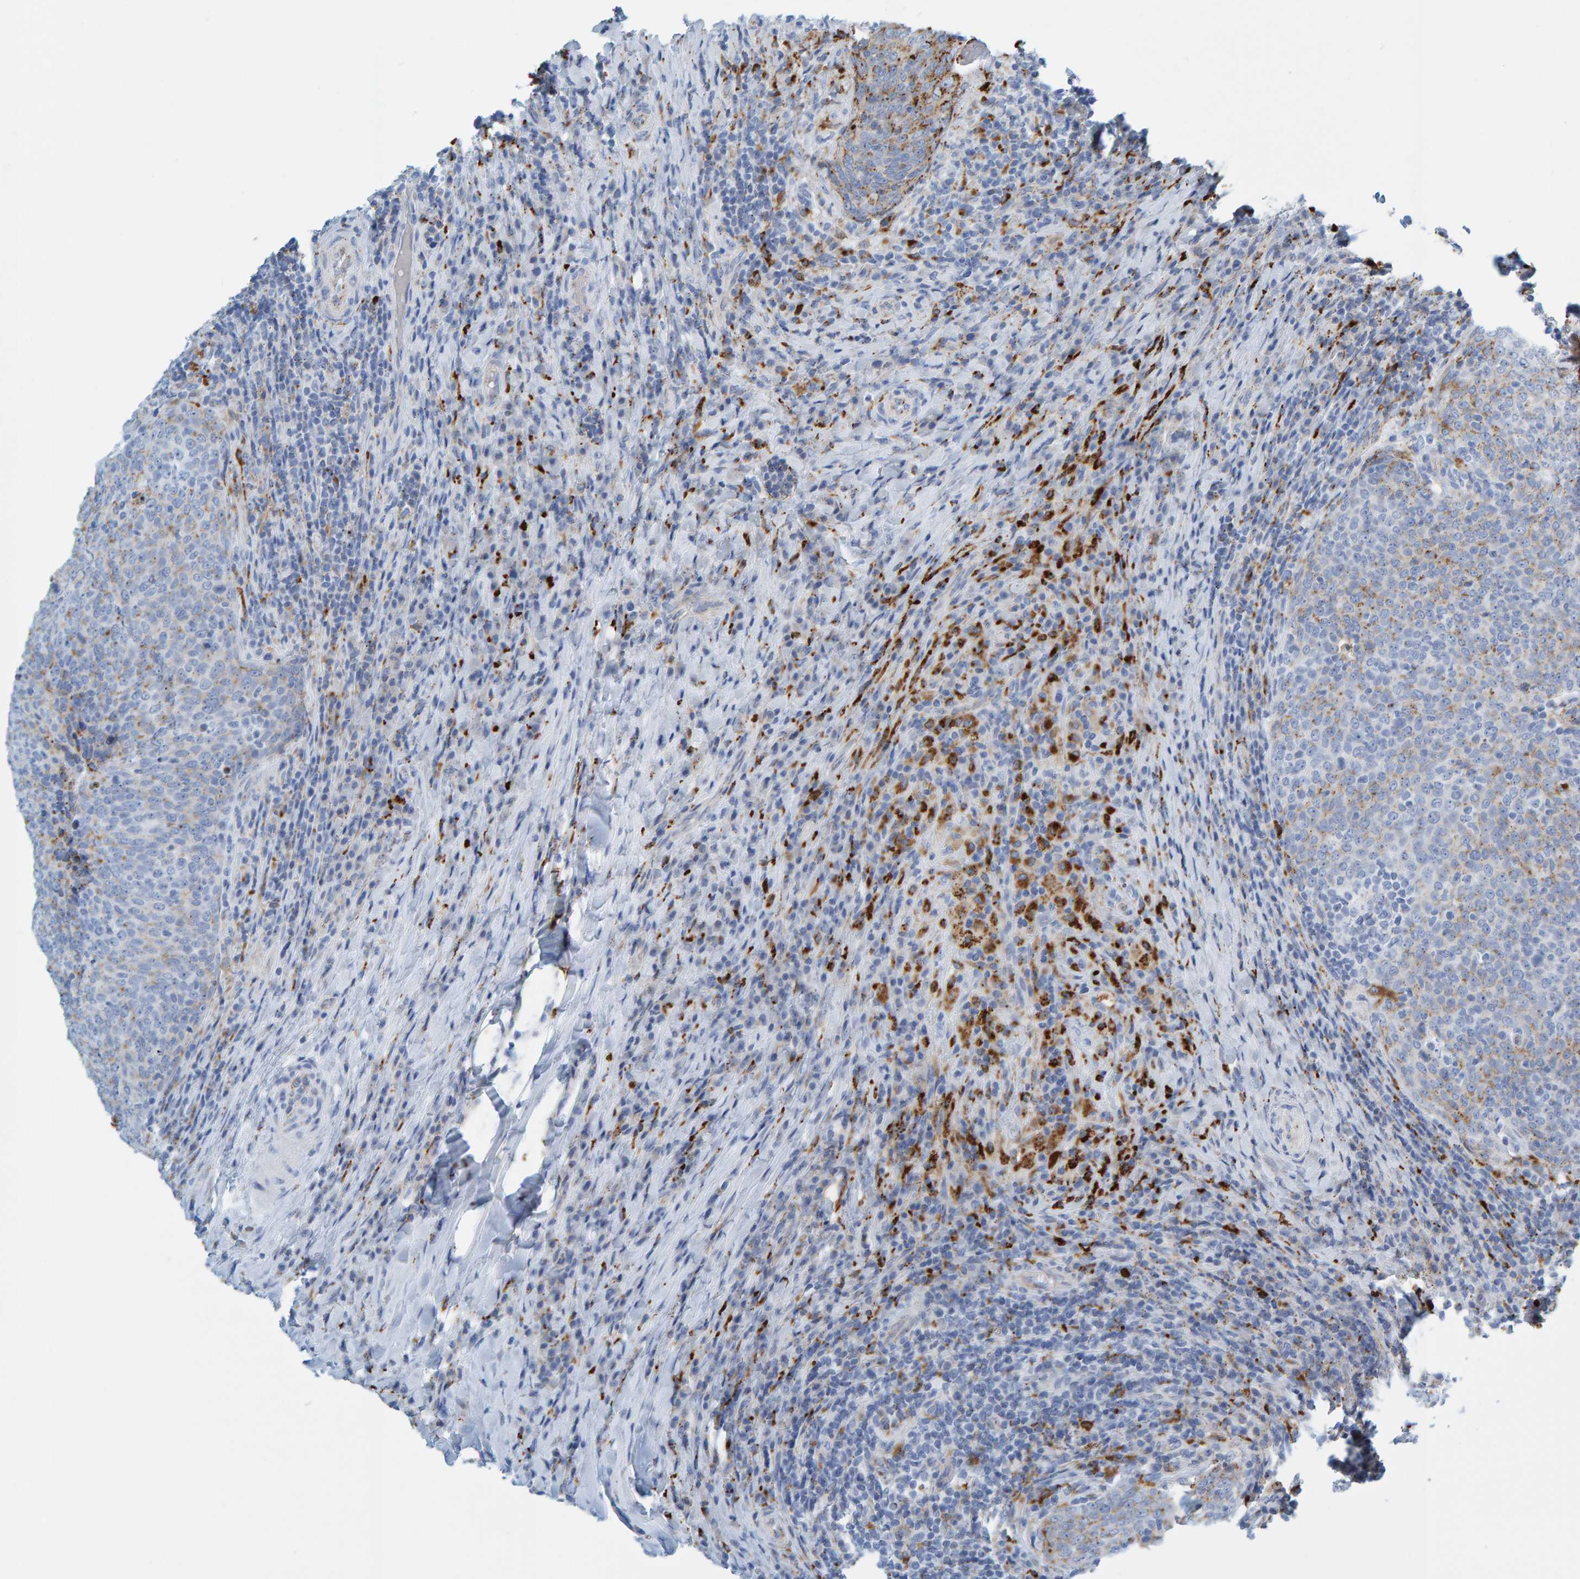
{"staining": {"intensity": "moderate", "quantity": "<25%", "location": "cytoplasmic/membranous"}, "tissue": "head and neck cancer", "cell_type": "Tumor cells", "image_type": "cancer", "snomed": [{"axis": "morphology", "description": "Squamous cell carcinoma, NOS"}, {"axis": "morphology", "description": "Squamous cell carcinoma, metastatic, NOS"}, {"axis": "topography", "description": "Lymph node"}, {"axis": "topography", "description": "Head-Neck"}], "caption": "Squamous cell carcinoma (head and neck) stained for a protein reveals moderate cytoplasmic/membranous positivity in tumor cells.", "gene": "BIN3", "patient": {"sex": "male", "age": 62}}